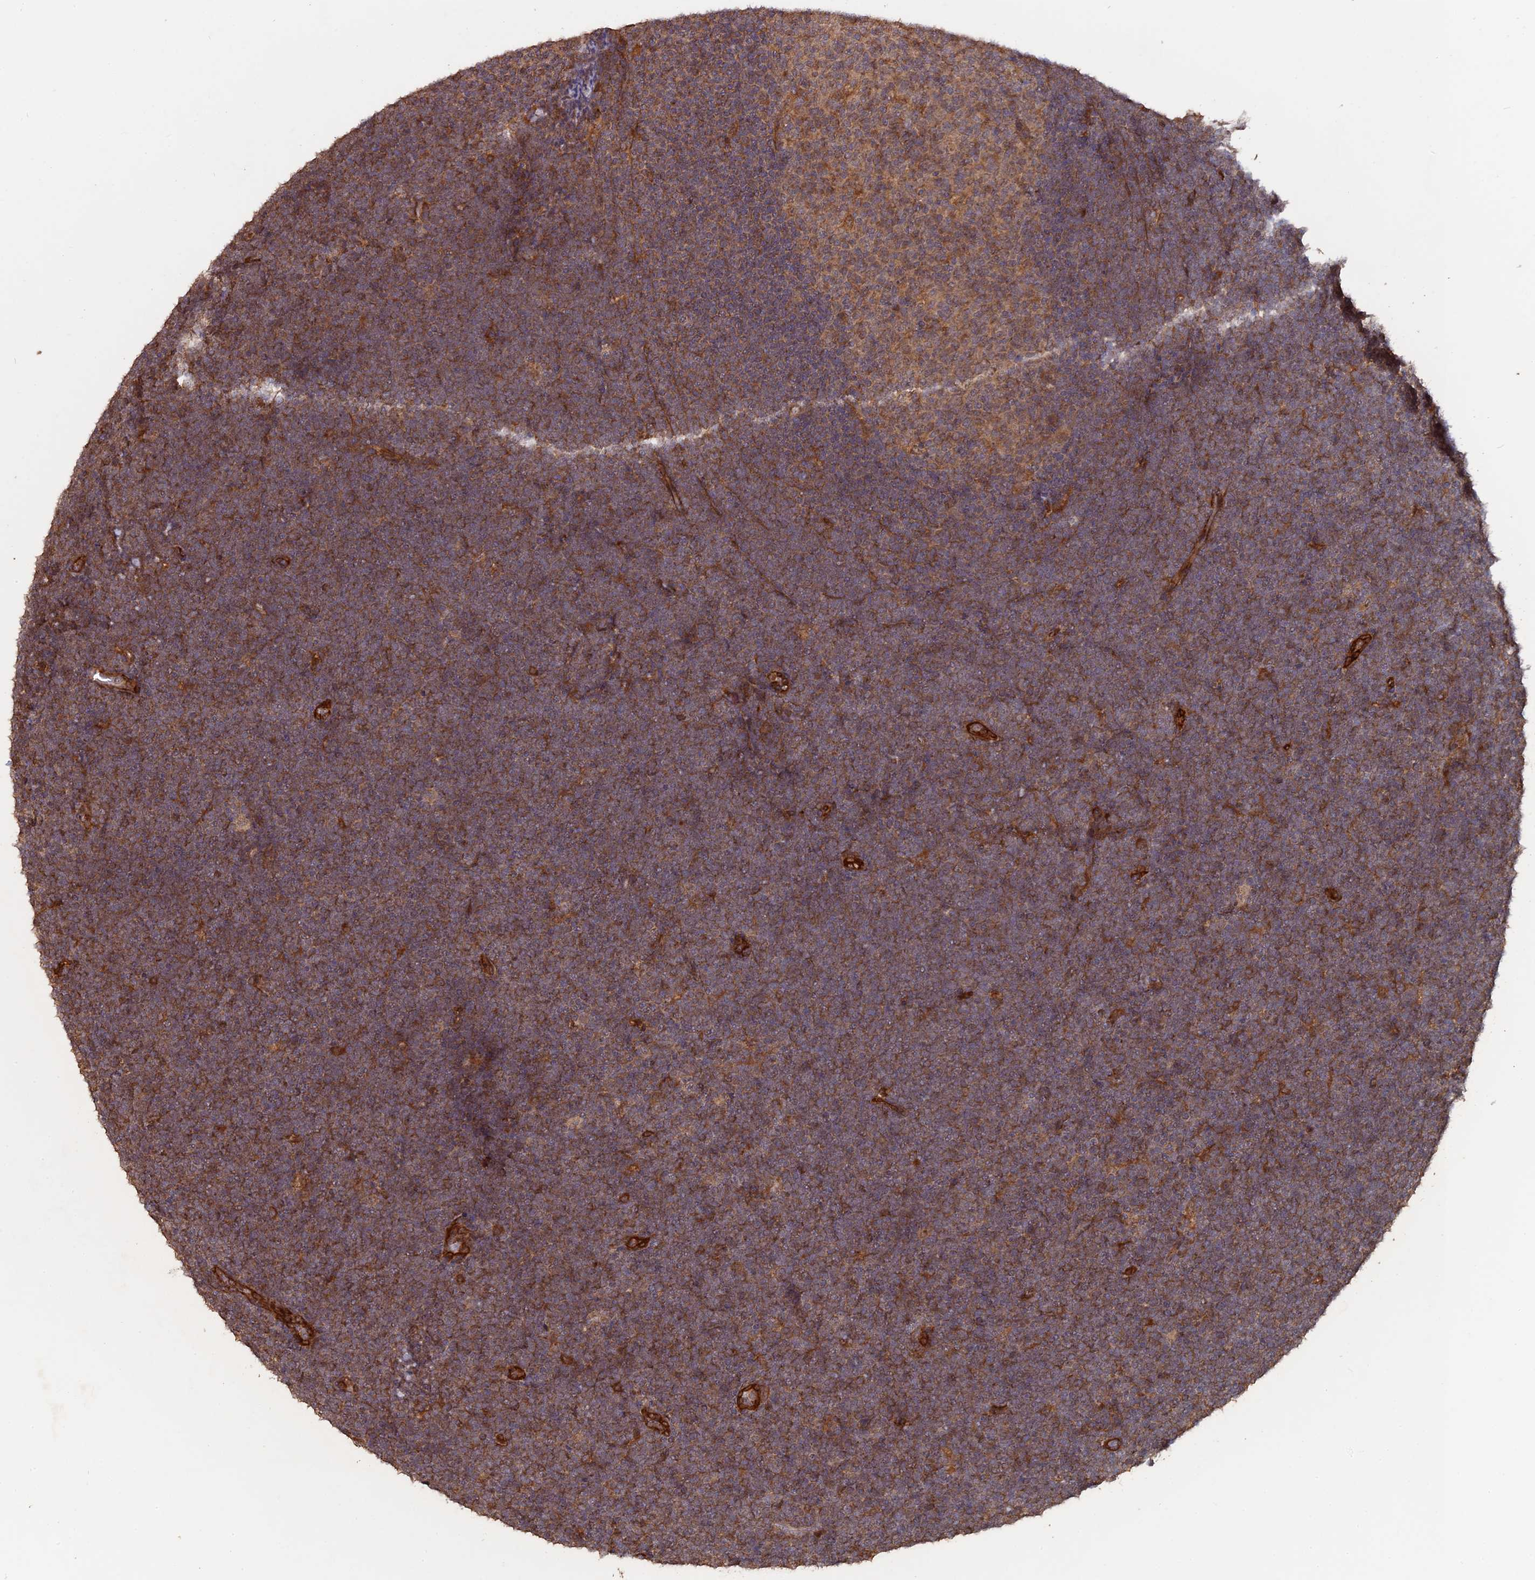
{"staining": {"intensity": "moderate", "quantity": ">75%", "location": "cytoplasmic/membranous"}, "tissue": "lymphoma", "cell_type": "Tumor cells", "image_type": "cancer", "snomed": [{"axis": "morphology", "description": "Malignant lymphoma, non-Hodgkin's type, High grade"}, {"axis": "topography", "description": "Lymph node"}], "caption": "The immunohistochemical stain highlights moderate cytoplasmic/membranous expression in tumor cells of lymphoma tissue. (DAB = brown stain, brightfield microscopy at high magnification).", "gene": "SAC3D1", "patient": {"sex": "male", "age": 13}}